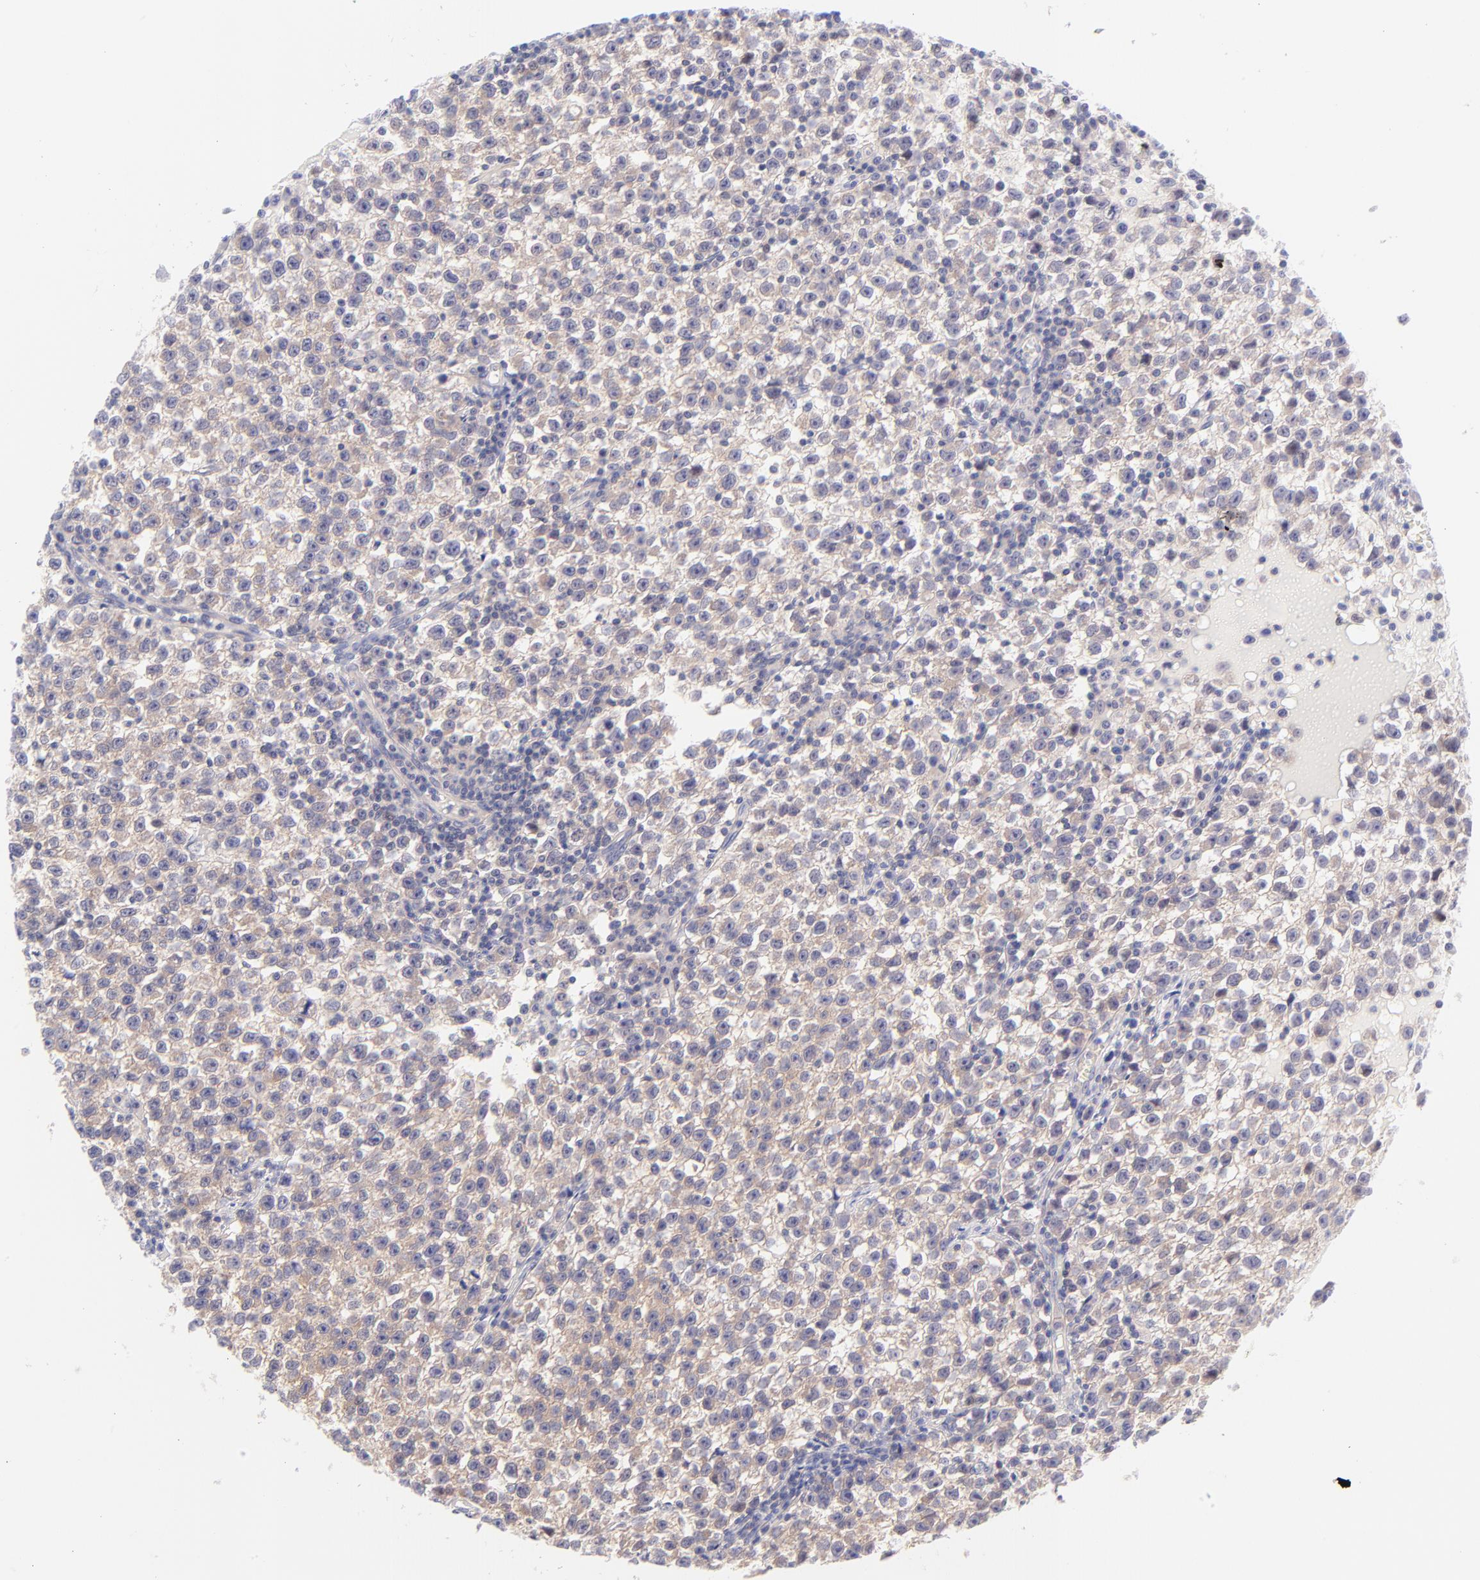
{"staining": {"intensity": "weak", "quantity": ">75%", "location": "cytoplasmic/membranous"}, "tissue": "testis cancer", "cell_type": "Tumor cells", "image_type": "cancer", "snomed": [{"axis": "morphology", "description": "Seminoma, NOS"}, {"axis": "topography", "description": "Testis"}], "caption": "Protein staining exhibits weak cytoplasmic/membranous staining in approximately >75% of tumor cells in testis cancer. (Stains: DAB (3,3'-diaminobenzidine) in brown, nuclei in blue, Microscopy: brightfield microscopy at high magnification).", "gene": "PBDC1", "patient": {"sex": "male", "age": 35}}